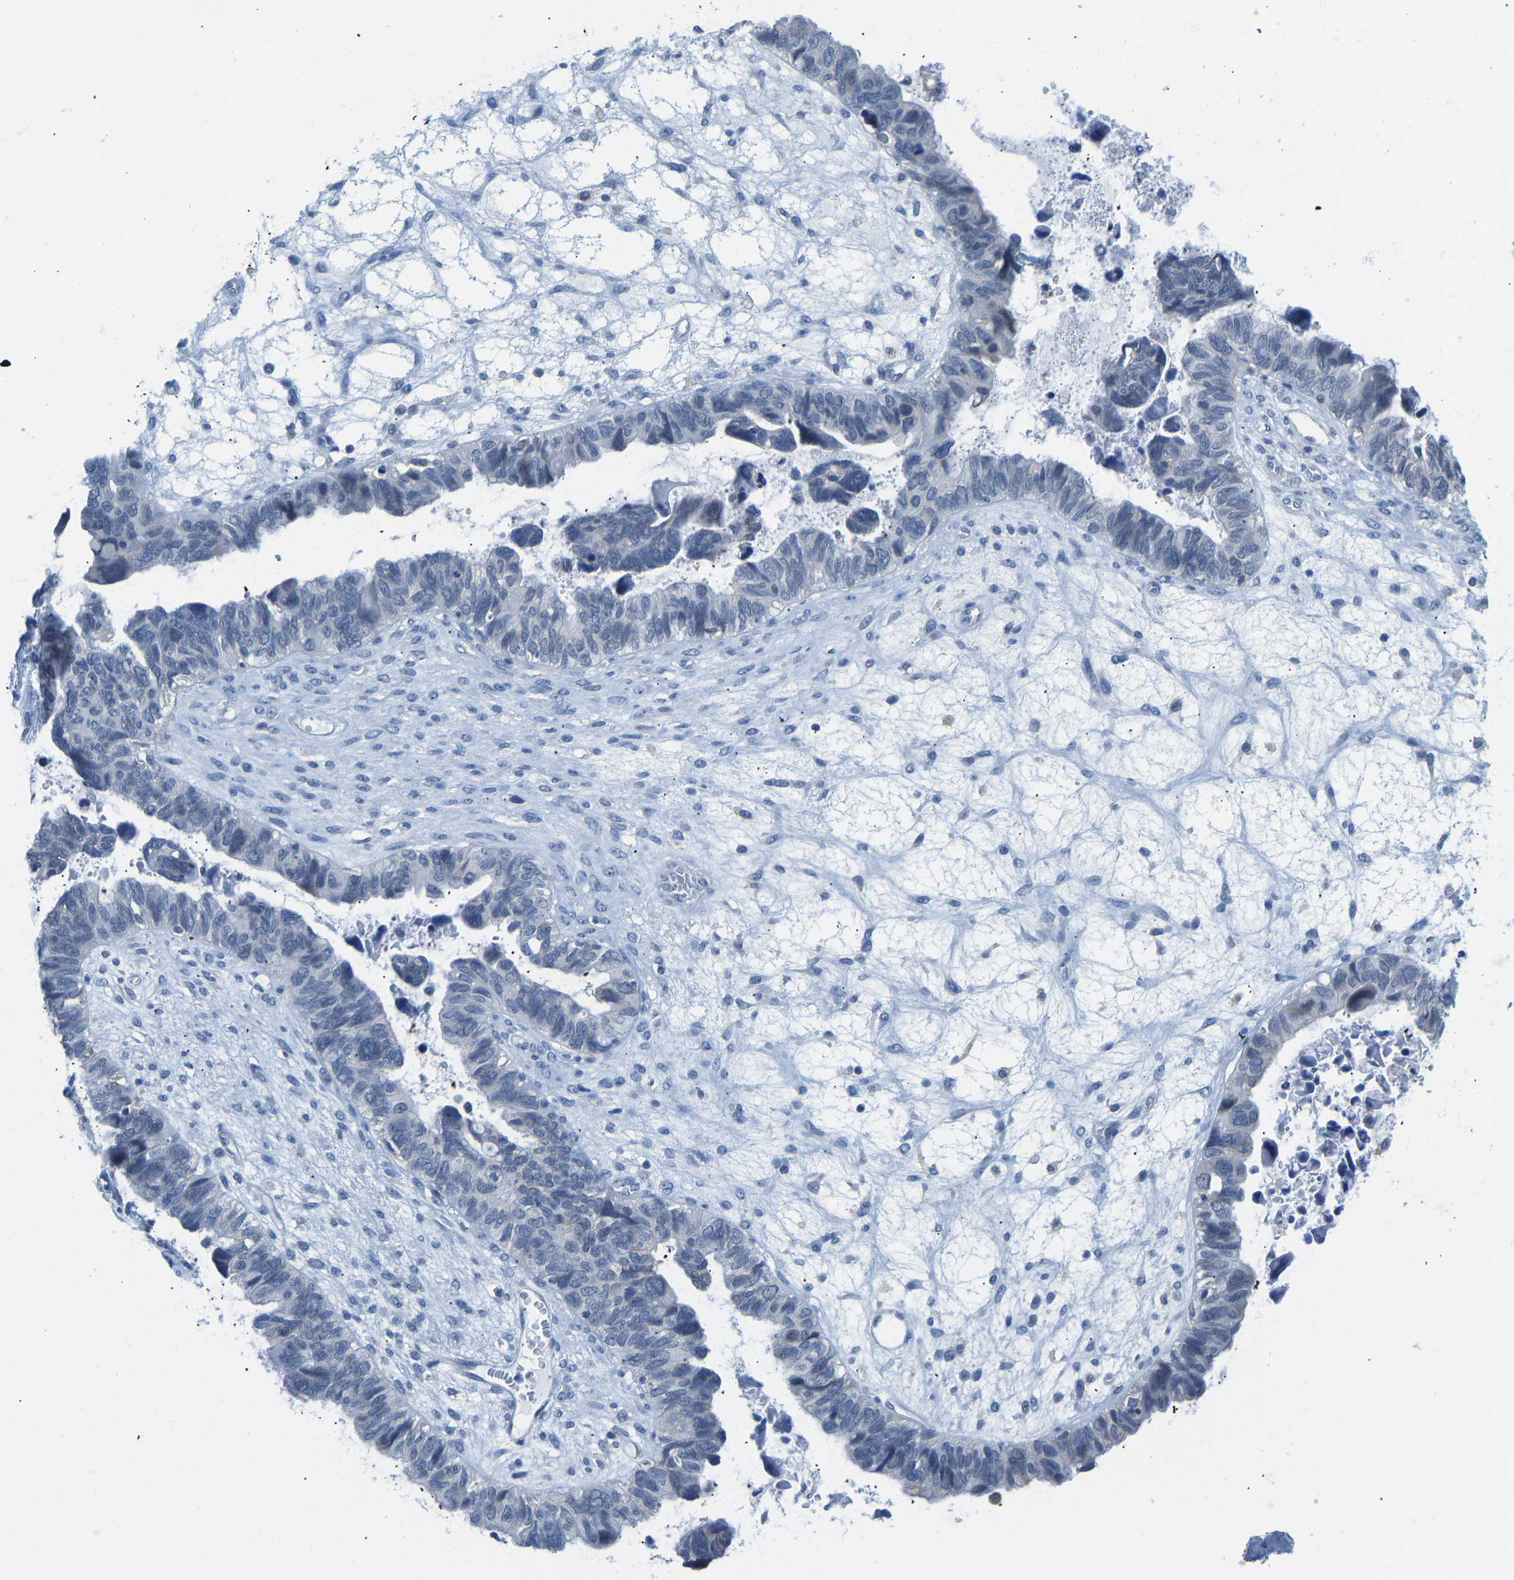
{"staining": {"intensity": "negative", "quantity": "none", "location": "none"}, "tissue": "ovarian cancer", "cell_type": "Tumor cells", "image_type": "cancer", "snomed": [{"axis": "morphology", "description": "Cystadenocarcinoma, serous, NOS"}, {"axis": "topography", "description": "Ovary"}], "caption": "IHC image of human ovarian serous cystadenocarcinoma stained for a protein (brown), which demonstrates no expression in tumor cells.", "gene": "VRK1", "patient": {"sex": "female", "age": 79}}